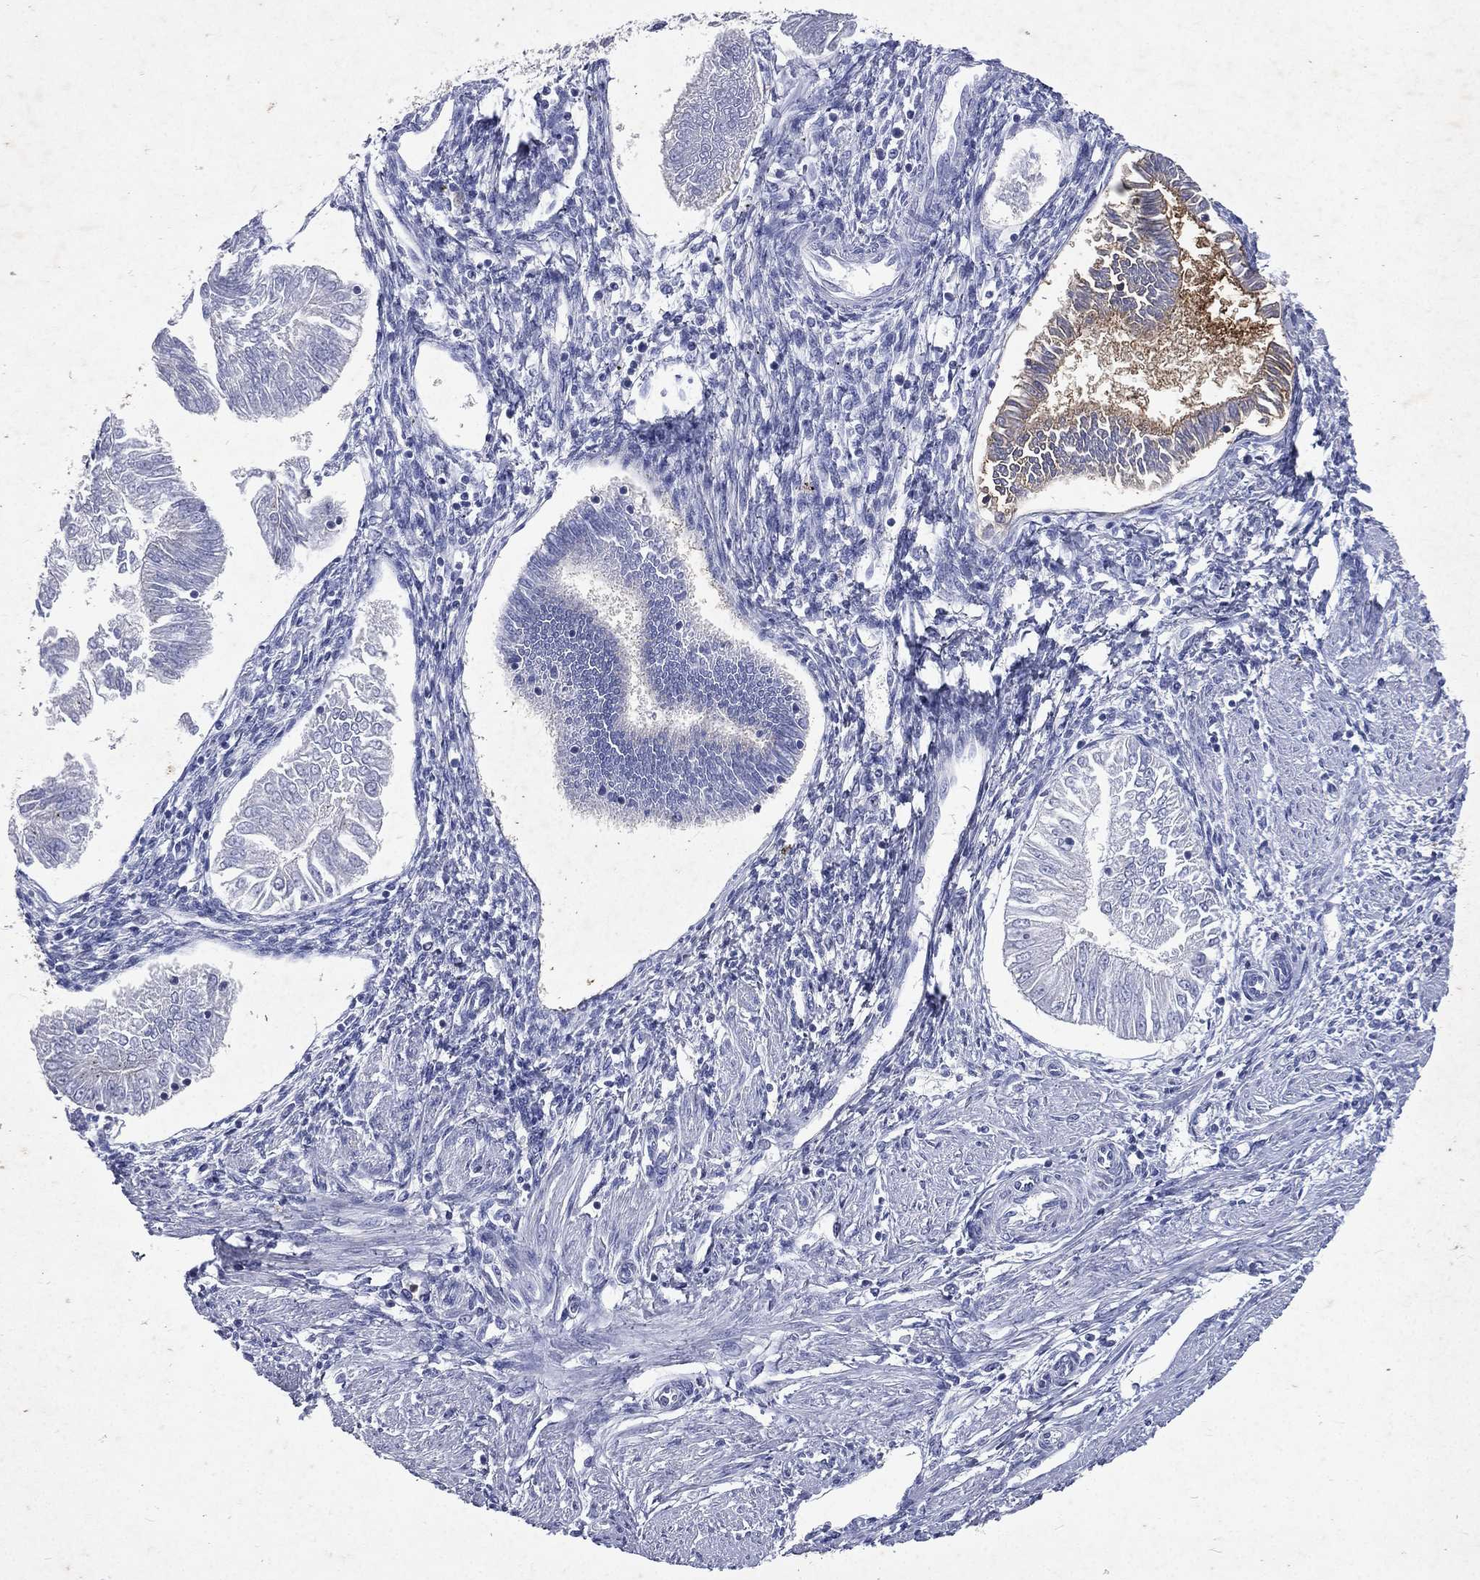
{"staining": {"intensity": "negative", "quantity": "none", "location": "none"}, "tissue": "endometrial cancer", "cell_type": "Tumor cells", "image_type": "cancer", "snomed": [{"axis": "morphology", "description": "Adenocarcinoma, NOS"}, {"axis": "topography", "description": "Endometrium"}], "caption": "Human adenocarcinoma (endometrial) stained for a protein using immunohistochemistry displays no expression in tumor cells.", "gene": "SLC34A2", "patient": {"sex": "female", "age": 53}}